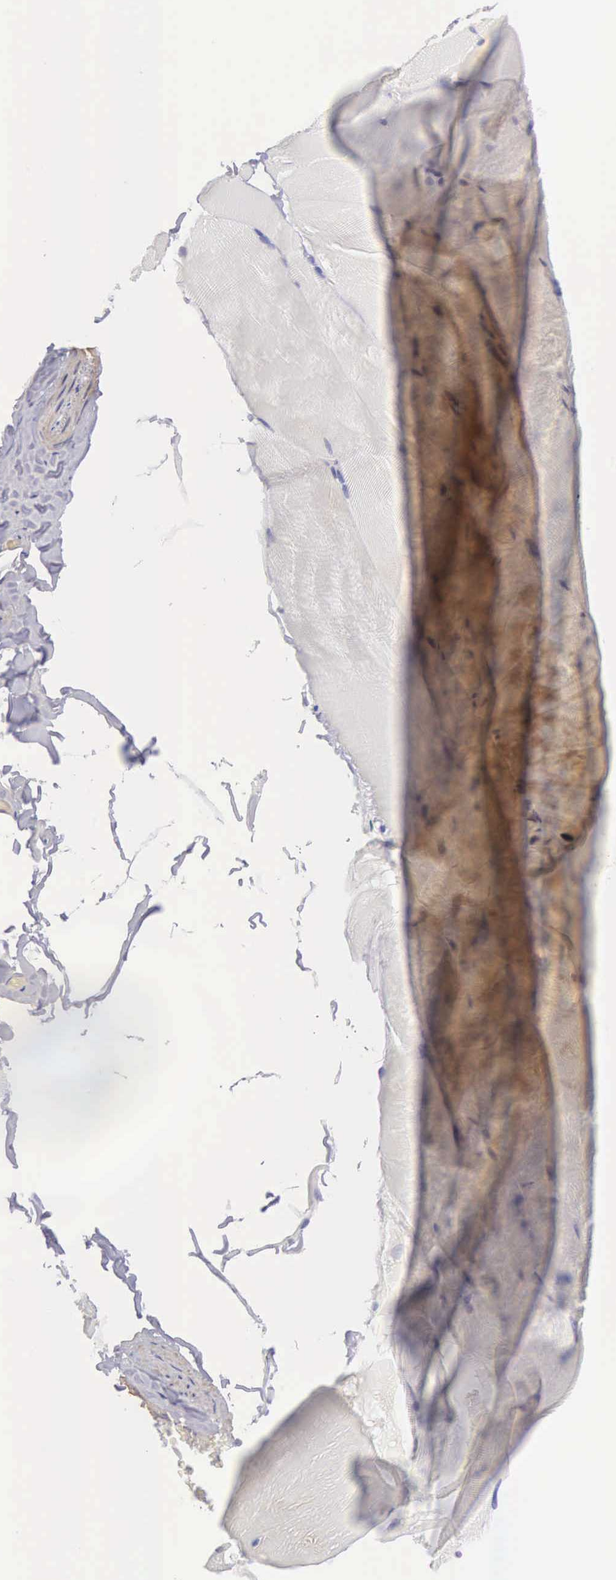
{"staining": {"intensity": "negative", "quantity": "none", "location": "none"}, "tissue": "skeletal muscle", "cell_type": "Myocytes", "image_type": "normal", "snomed": [{"axis": "morphology", "description": "Normal tissue, NOS"}, {"axis": "topography", "description": "Skeletal muscle"}], "caption": "DAB immunohistochemical staining of normal skeletal muscle exhibits no significant positivity in myocytes.", "gene": "ARFGAP3", "patient": {"sex": "male", "age": 71}}